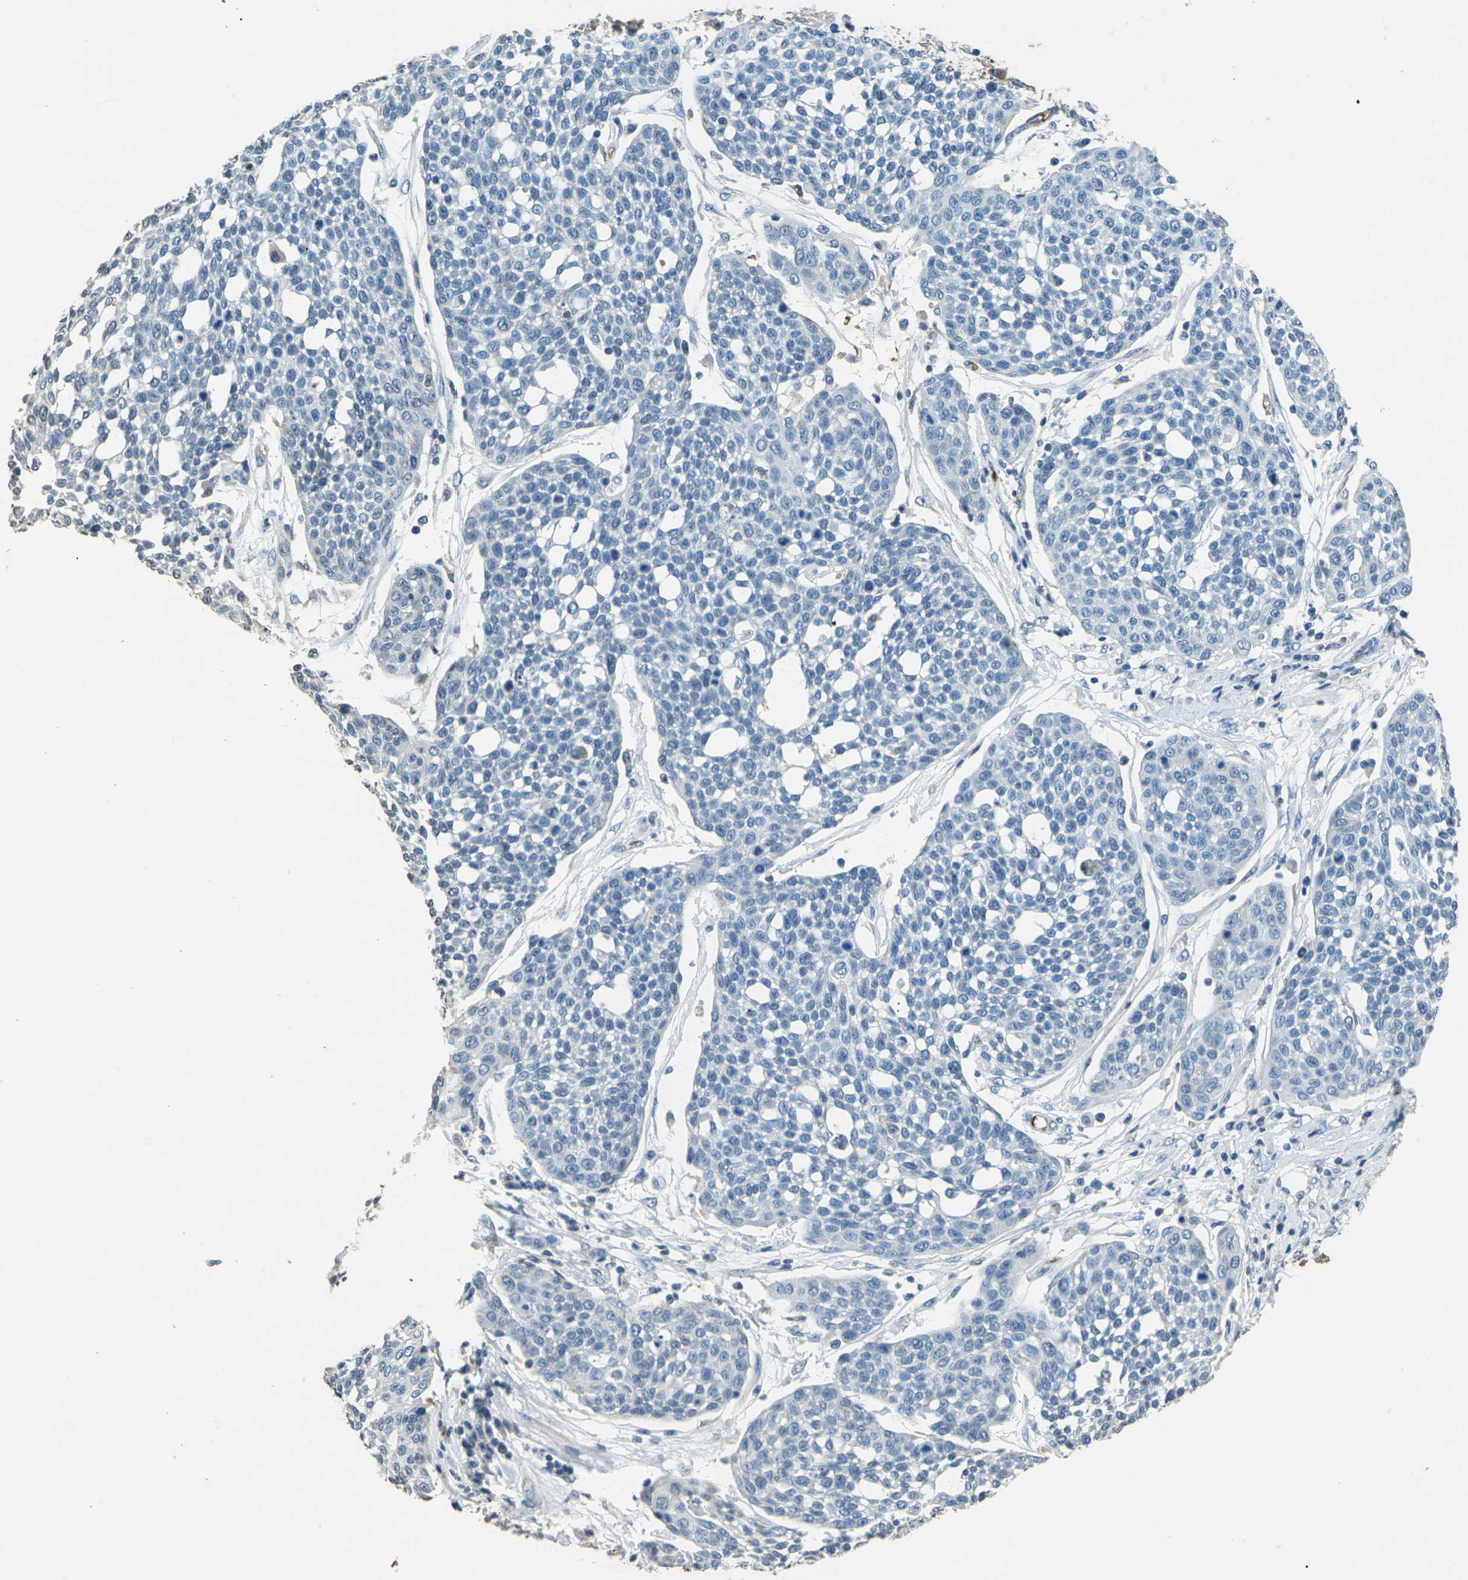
{"staining": {"intensity": "negative", "quantity": "none", "location": "none"}, "tissue": "cervical cancer", "cell_type": "Tumor cells", "image_type": "cancer", "snomed": [{"axis": "morphology", "description": "Squamous cell carcinoma, NOS"}, {"axis": "topography", "description": "Cervix"}], "caption": "Immunohistochemistry histopathology image of neoplastic tissue: cervical cancer (squamous cell carcinoma) stained with DAB (3,3'-diaminobenzidine) displays no significant protein staining in tumor cells. (DAB (3,3'-diaminobenzidine) immunohistochemistry (IHC), high magnification).", "gene": "HBB", "patient": {"sex": "female", "age": 34}}